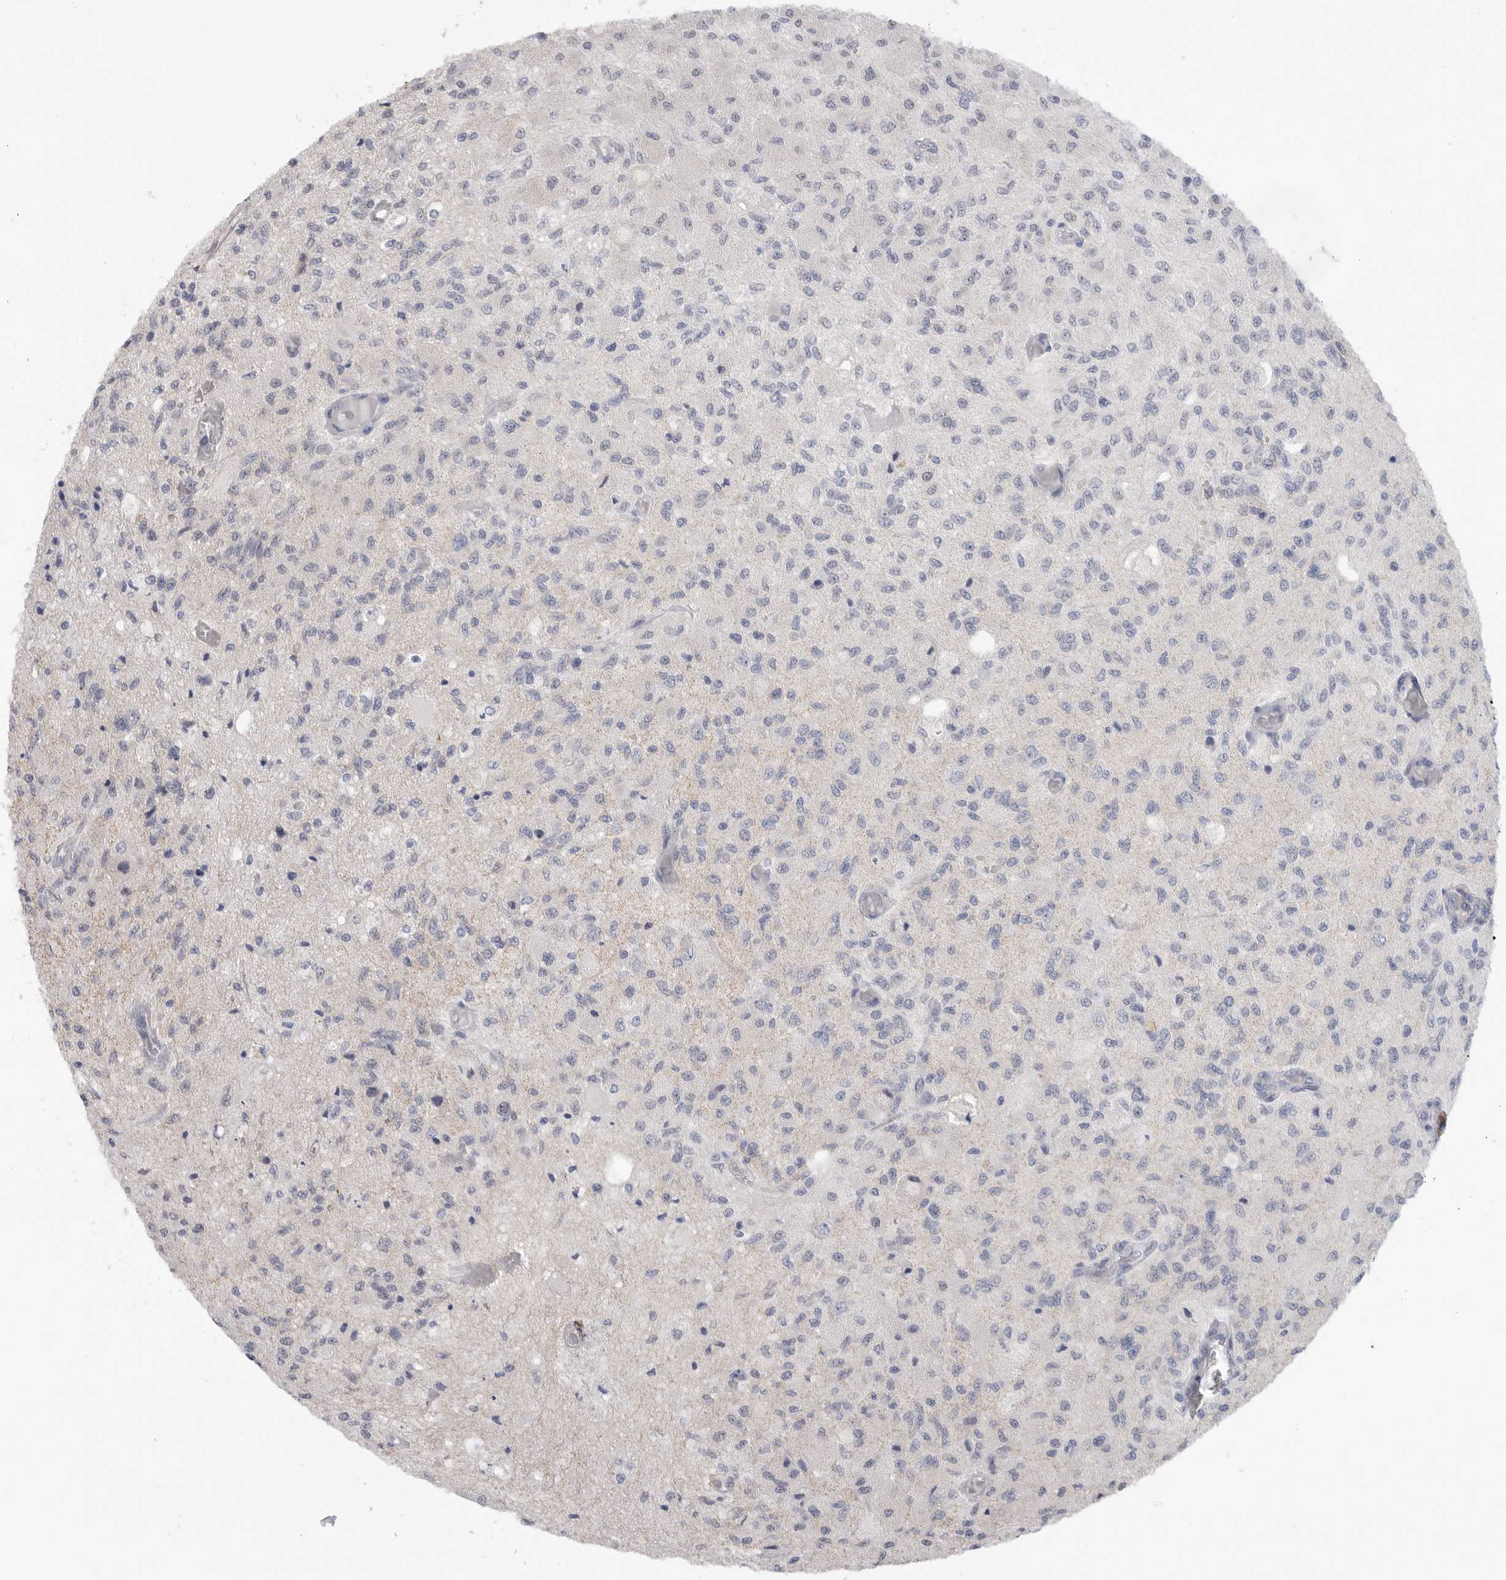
{"staining": {"intensity": "negative", "quantity": "none", "location": "none"}, "tissue": "glioma", "cell_type": "Tumor cells", "image_type": "cancer", "snomed": [{"axis": "morphology", "description": "Normal tissue, NOS"}, {"axis": "morphology", "description": "Glioma, malignant, High grade"}, {"axis": "topography", "description": "Cerebral cortex"}], "caption": "Immunohistochemical staining of malignant high-grade glioma displays no significant staining in tumor cells.", "gene": "MTFR1L", "patient": {"sex": "male", "age": 77}}